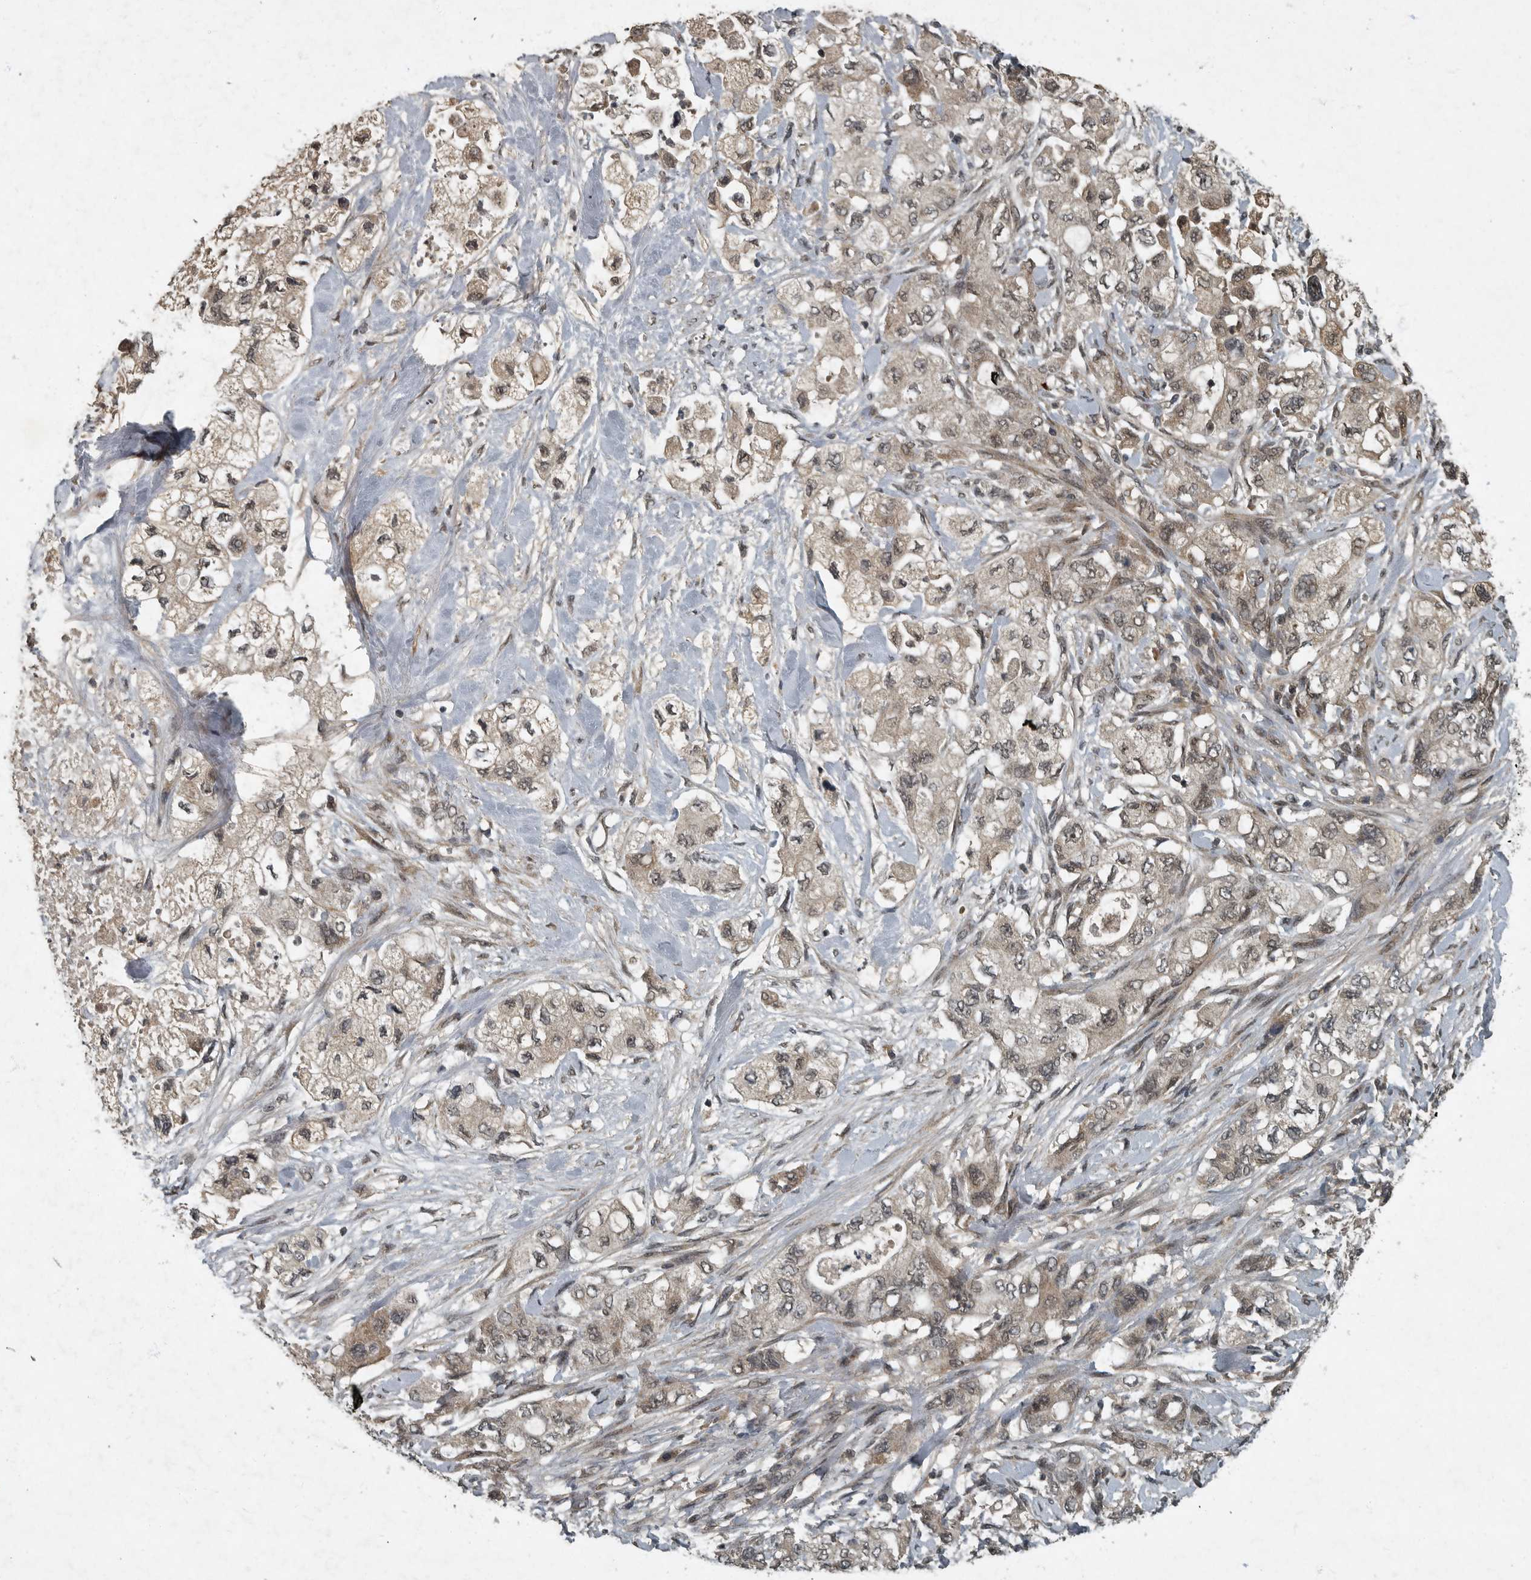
{"staining": {"intensity": "weak", "quantity": ">75%", "location": "cytoplasmic/membranous,nuclear"}, "tissue": "pancreatic cancer", "cell_type": "Tumor cells", "image_type": "cancer", "snomed": [{"axis": "morphology", "description": "Adenocarcinoma, NOS"}, {"axis": "topography", "description": "Pancreas"}], "caption": "An image showing weak cytoplasmic/membranous and nuclear positivity in about >75% of tumor cells in pancreatic cancer (adenocarcinoma), as visualized by brown immunohistochemical staining.", "gene": "FOXO1", "patient": {"sex": "female", "age": 73}}